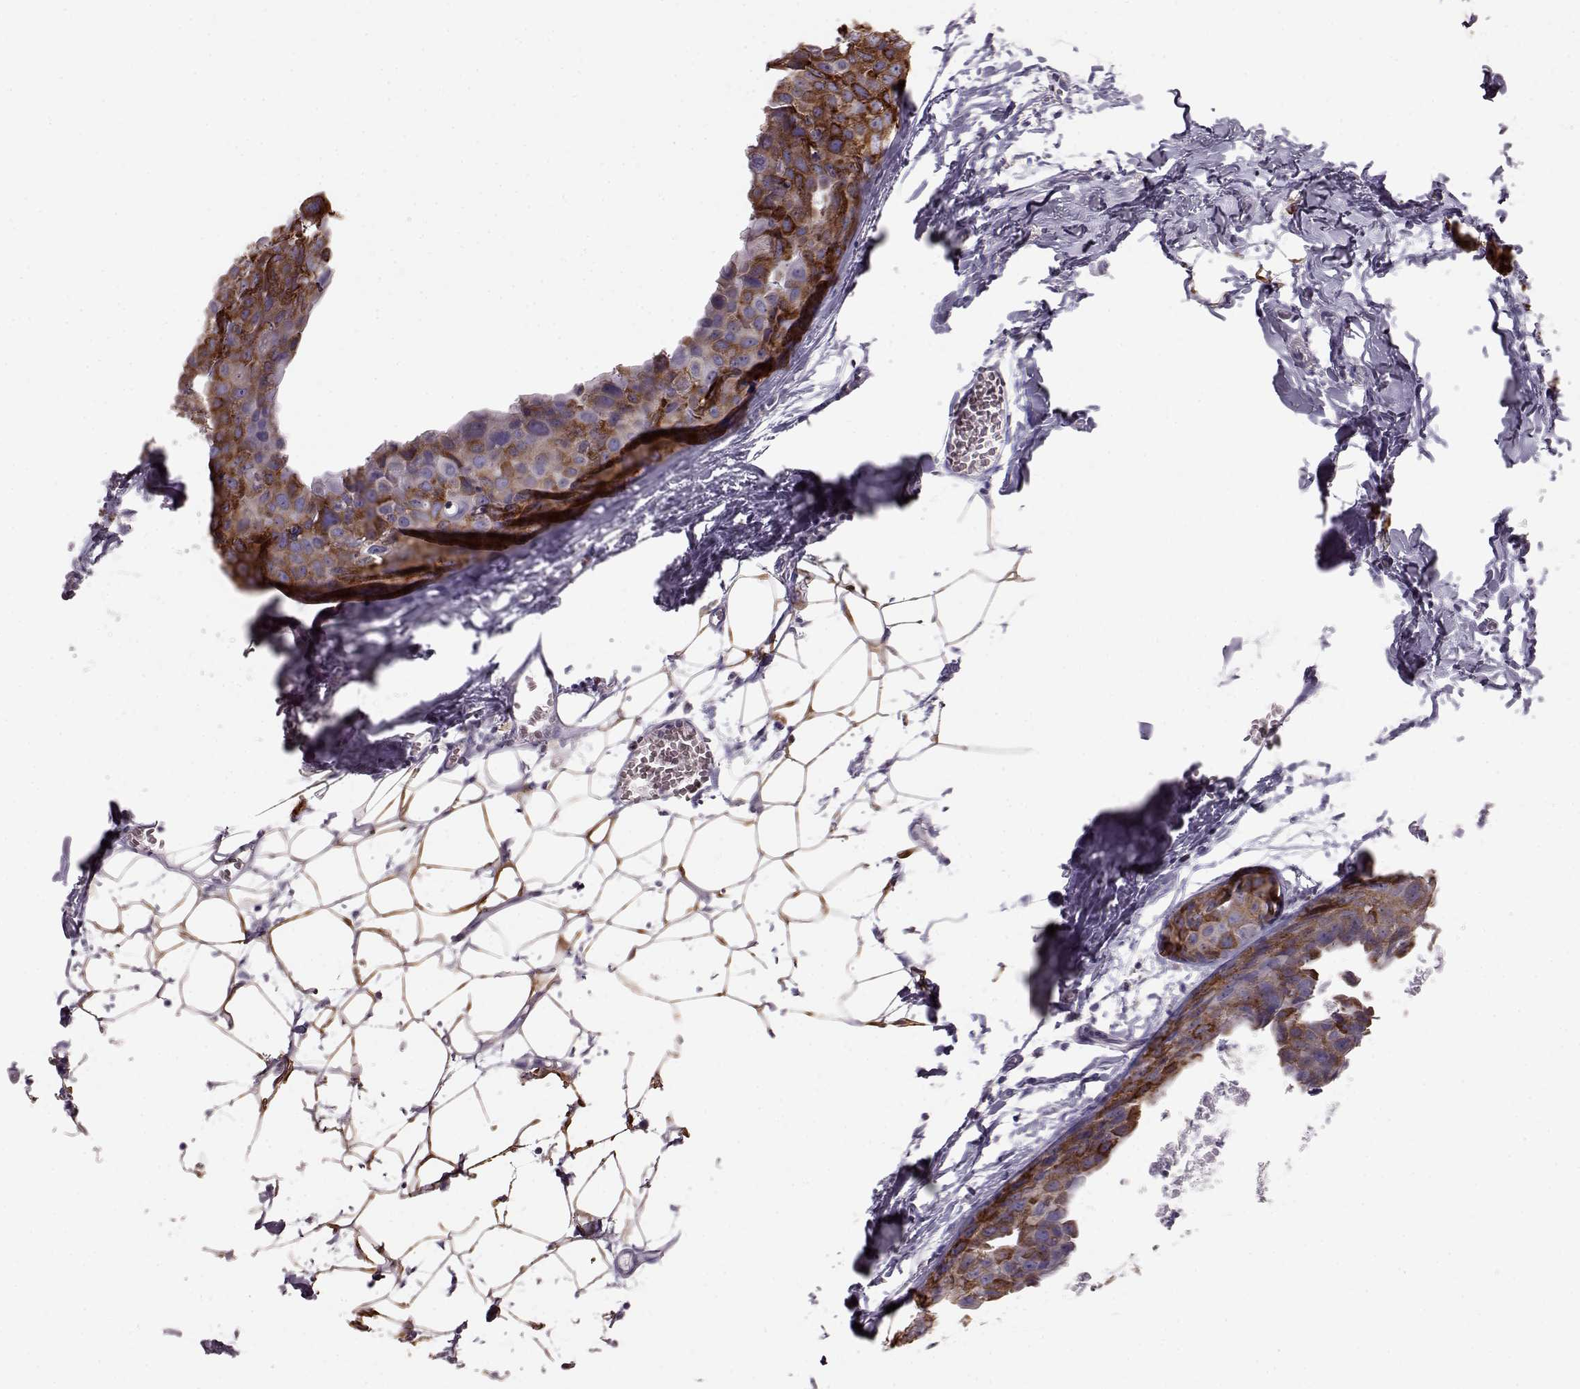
{"staining": {"intensity": "moderate", "quantity": ">75%", "location": "cytoplasmic/membranous"}, "tissue": "breast cancer", "cell_type": "Tumor cells", "image_type": "cancer", "snomed": [{"axis": "morphology", "description": "Duct carcinoma"}, {"axis": "topography", "description": "Breast"}], "caption": "Moderate cytoplasmic/membranous positivity for a protein is present in approximately >75% of tumor cells of breast cancer using IHC.", "gene": "ELOVL5", "patient": {"sex": "female", "age": 38}}